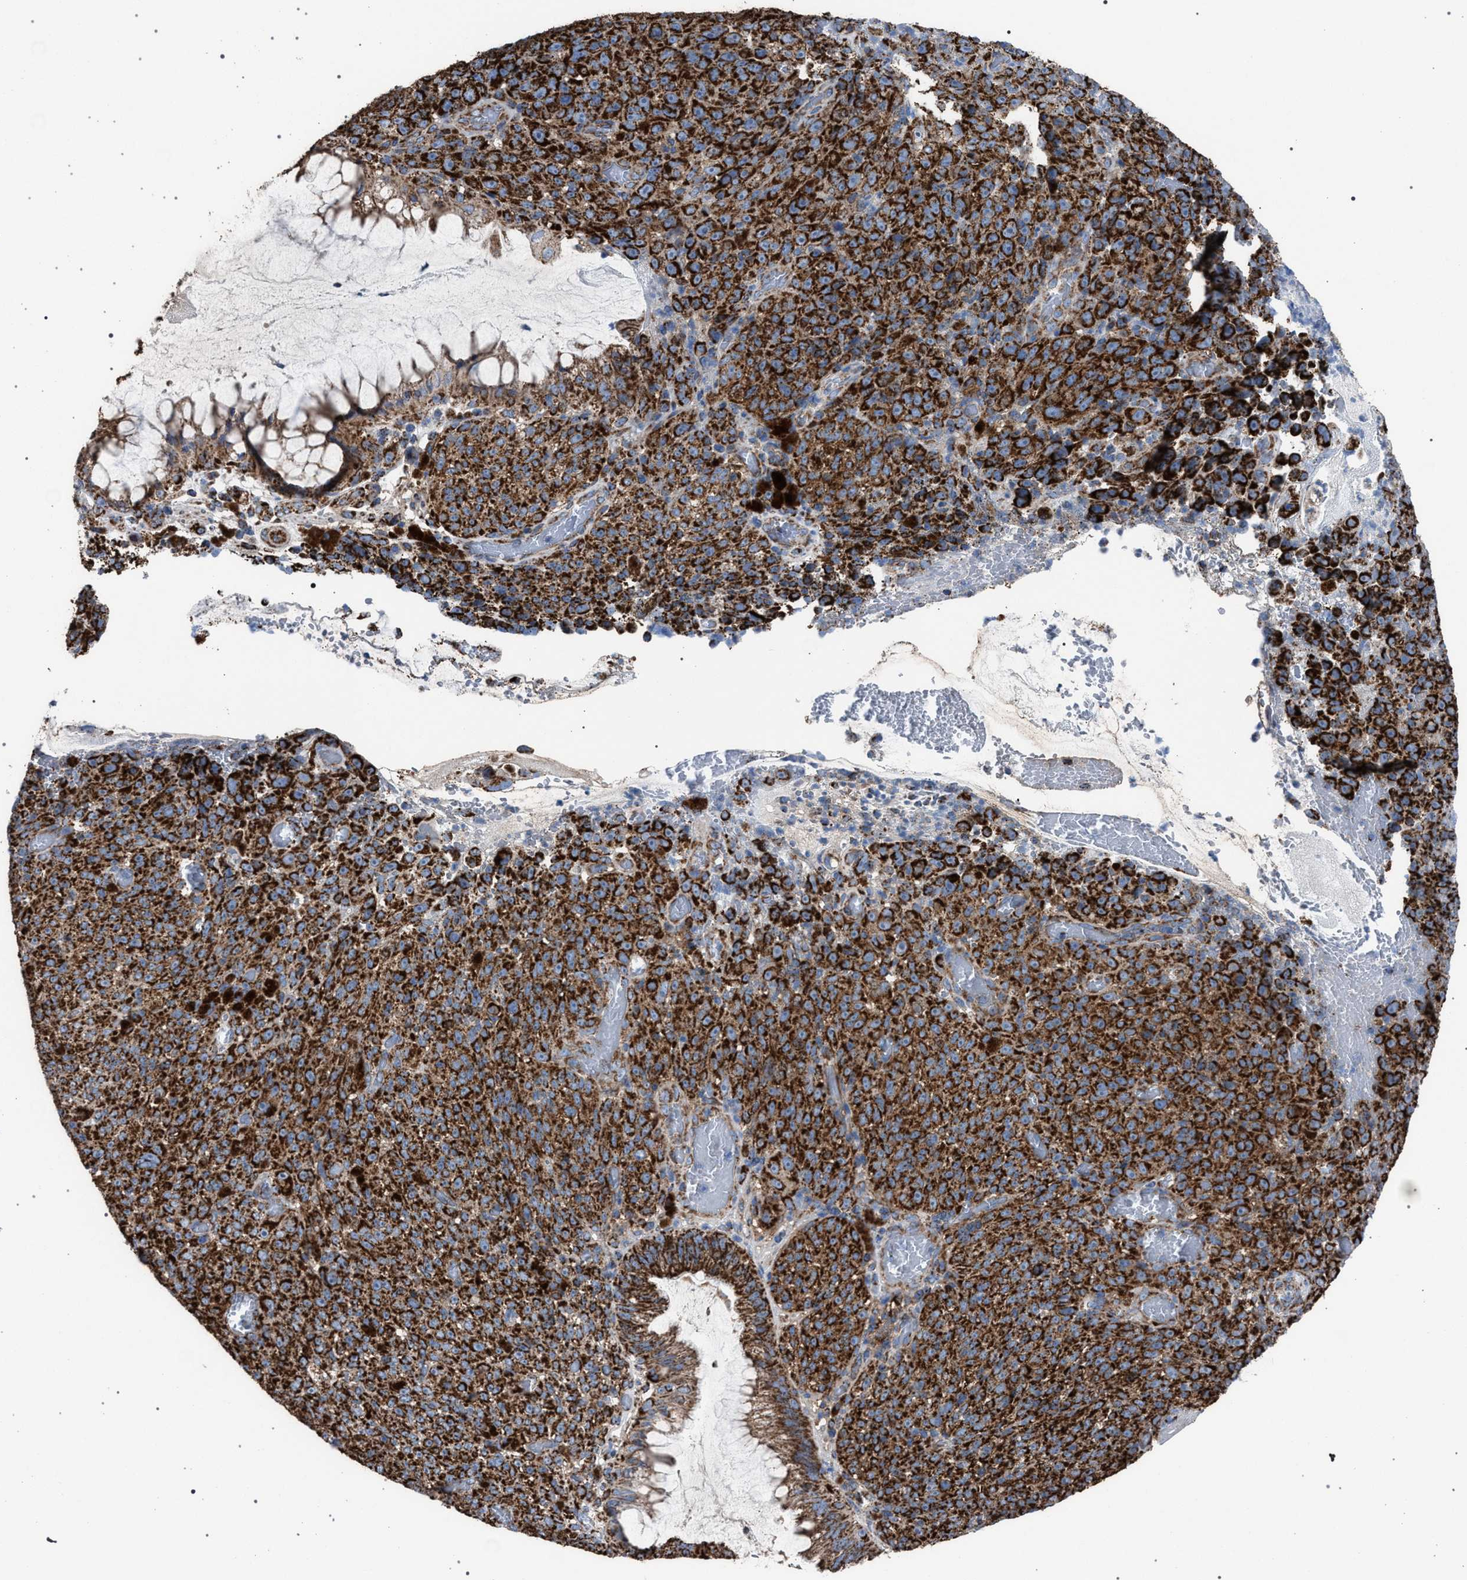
{"staining": {"intensity": "strong", "quantity": ">75%", "location": "cytoplasmic/membranous"}, "tissue": "melanoma", "cell_type": "Tumor cells", "image_type": "cancer", "snomed": [{"axis": "morphology", "description": "Malignant melanoma, NOS"}, {"axis": "topography", "description": "Rectum"}], "caption": "Immunohistochemistry (DAB) staining of human malignant melanoma demonstrates strong cytoplasmic/membranous protein positivity in approximately >75% of tumor cells. Ihc stains the protein in brown and the nuclei are stained blue.", "gene": "VPS13A", "patient": {"sex": "female", "age": 81}}